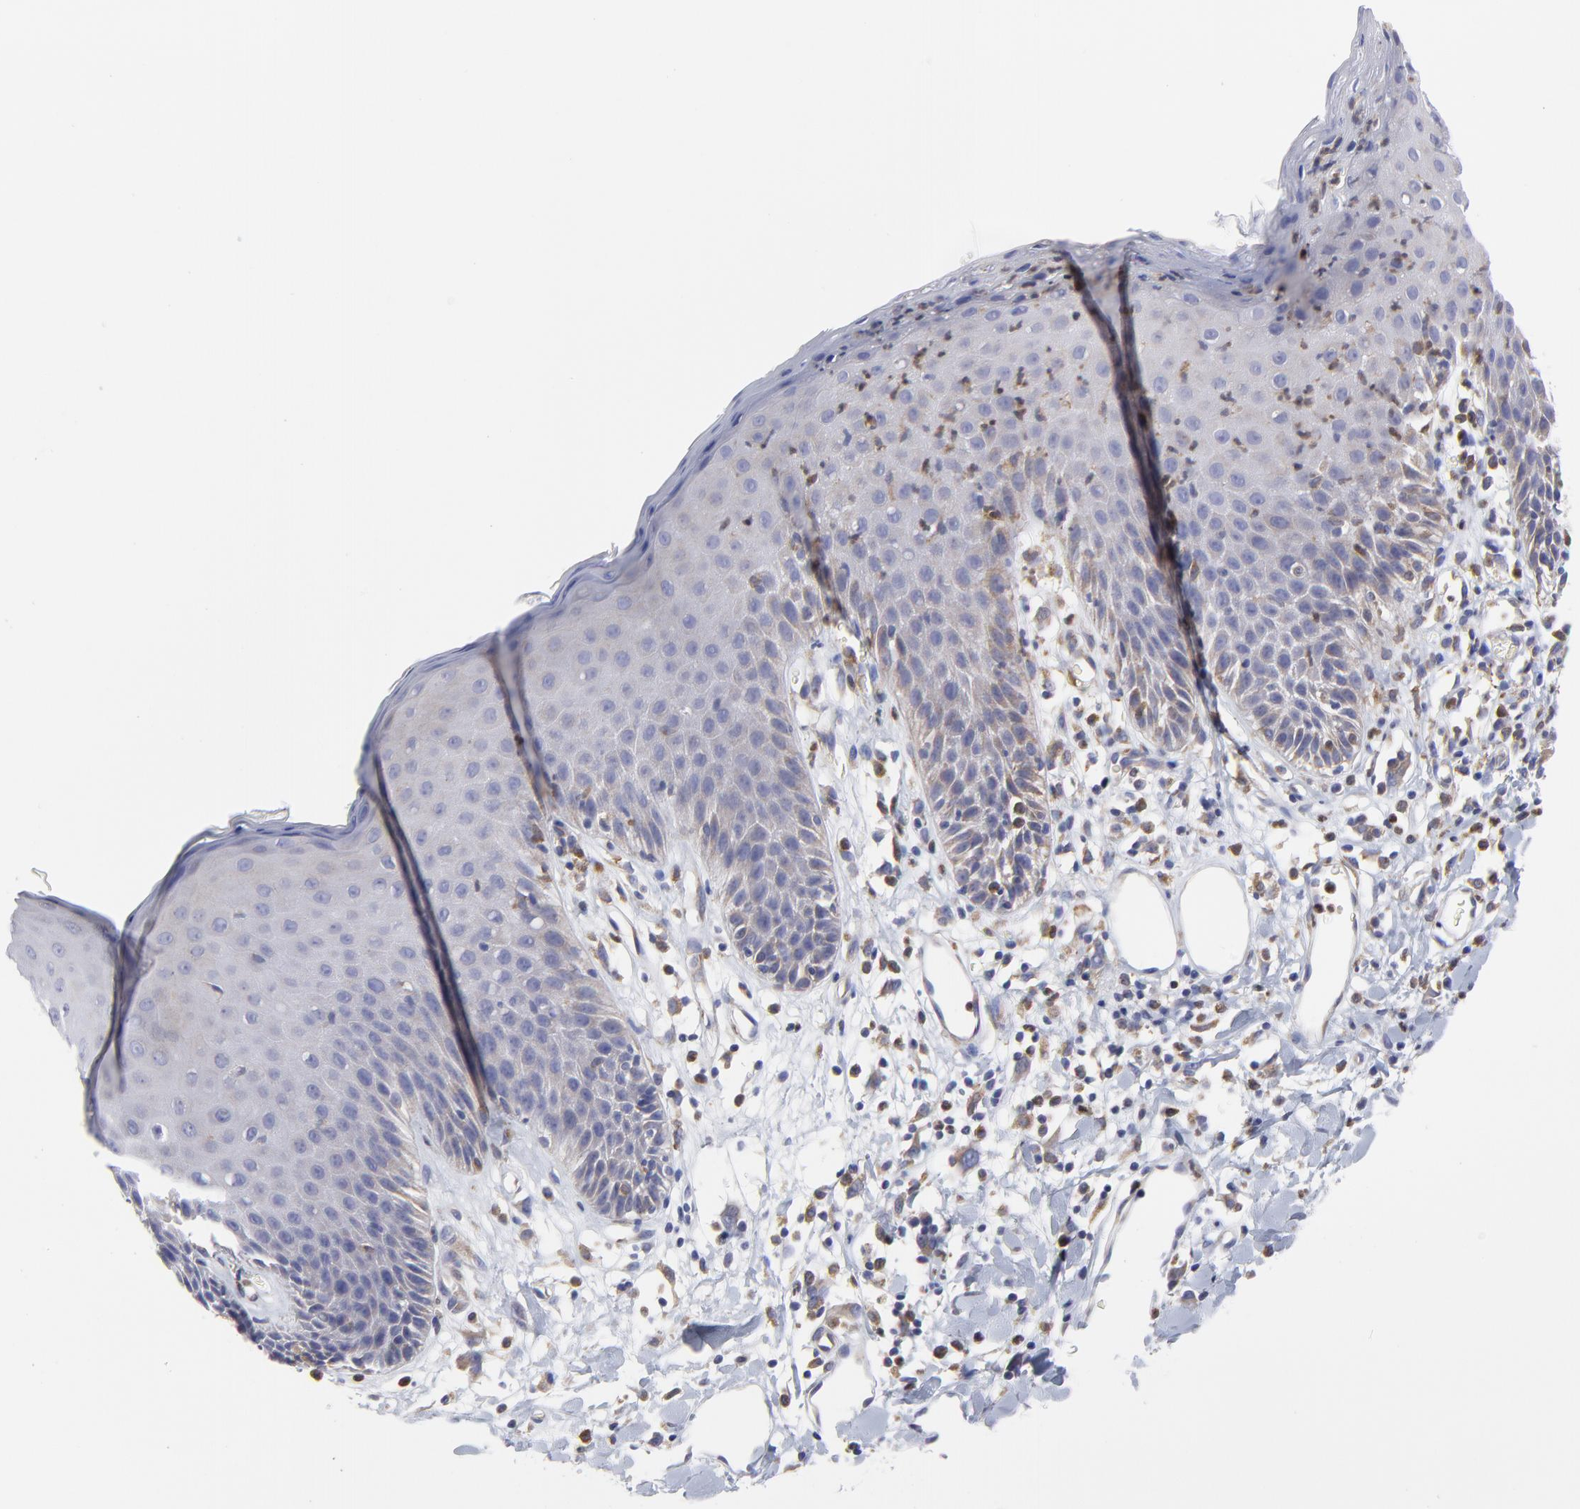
{"staining": {"intensity": "weak", "quantity": "25%-75%", "location": "cytoplasmic/membranous"}, "tissue": "skin", "cell_type": "Epidermal cells", "image_type": "normal", "snomed": [{"axis": "morphology", "description": "Normal tissue, NOS"}, {"axis": "topography", "description": "Vulva"}, {"axis": "topography", "description": "Peripheral nerve tissue"}], "caption": "Epidermal cells display weak cytoplasmic/membranous positivity in approximately 25%-75% of cells in normal skin.", "gene": "MOSPD2", "patient": {"sex": "female", "age": 68}}